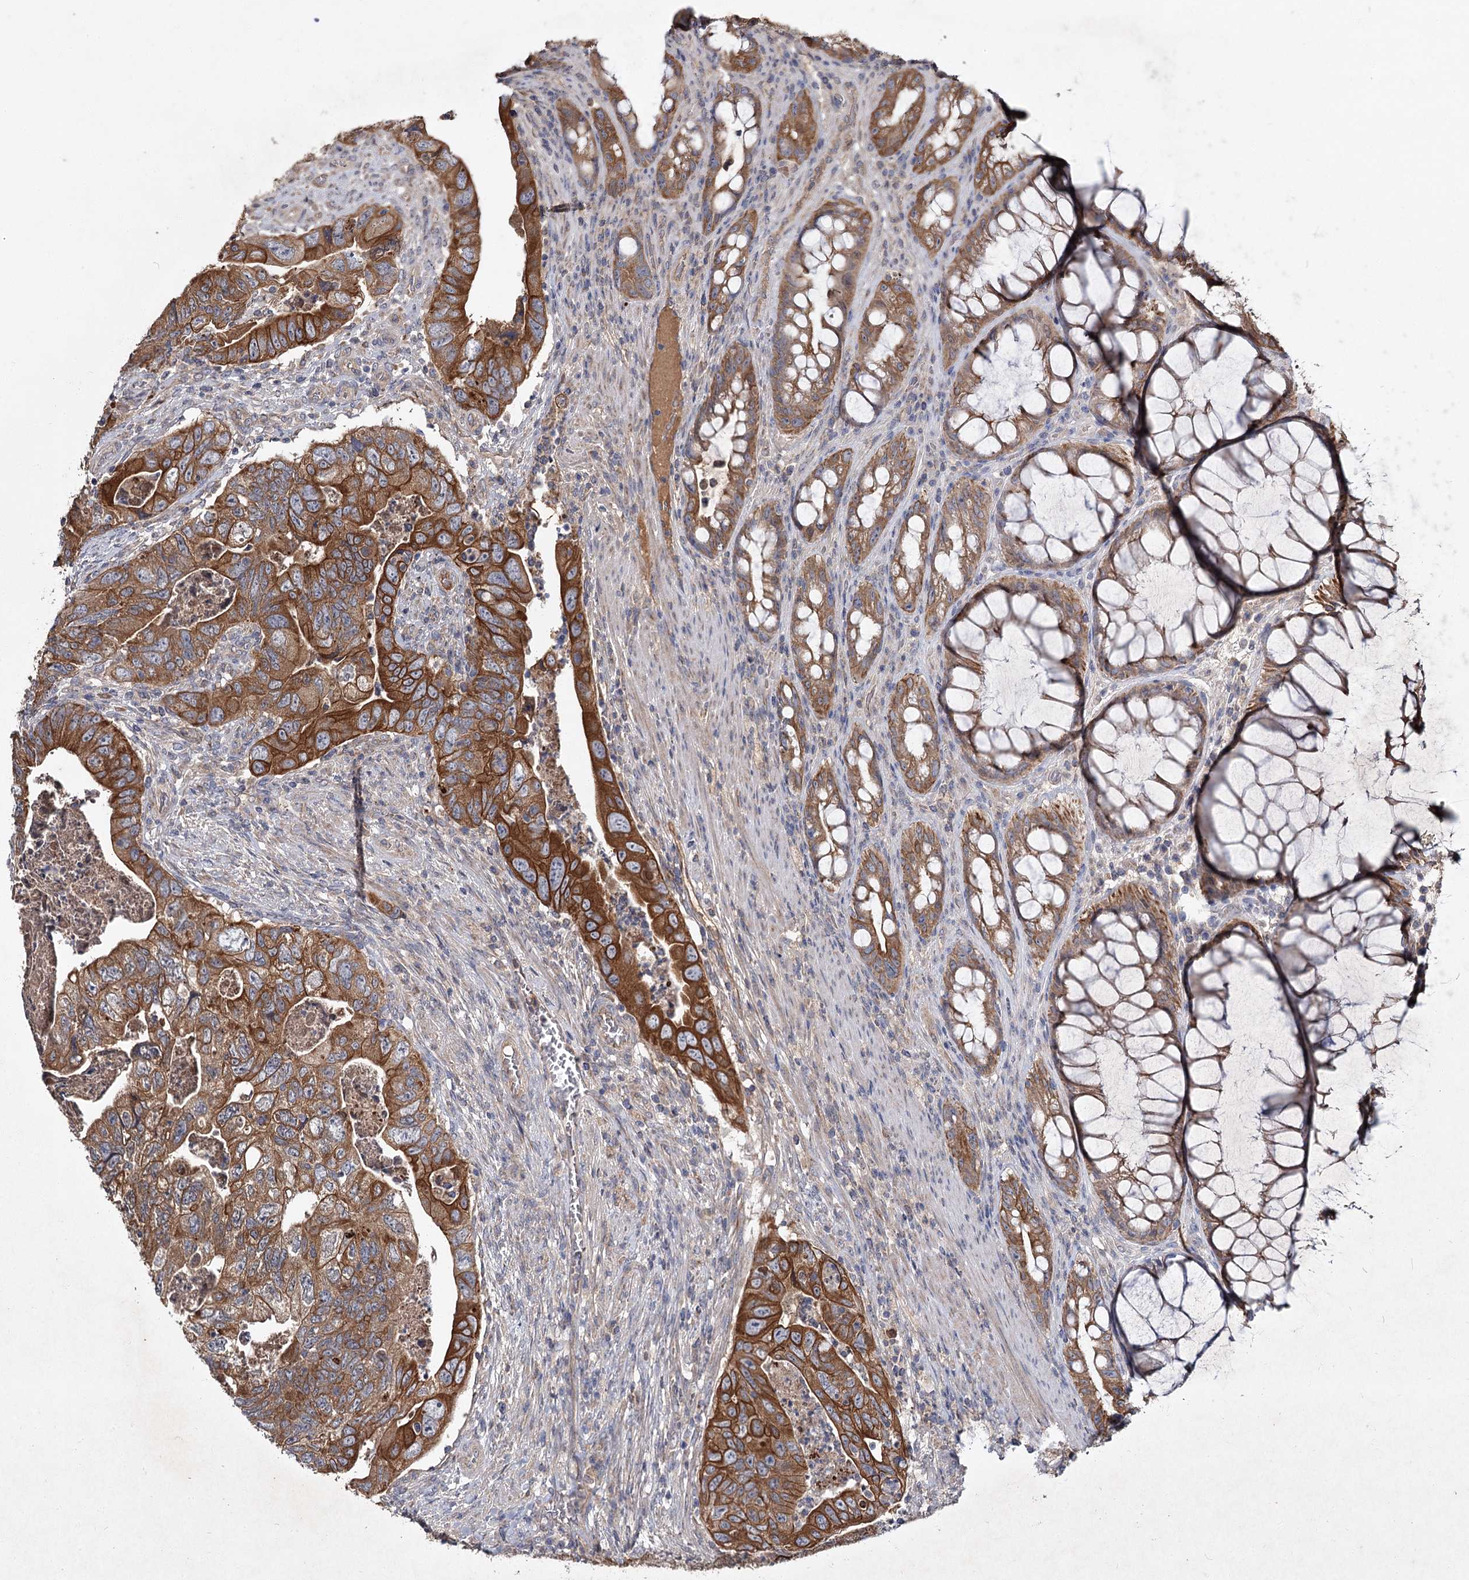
{"staining": {"intensity": "moderate", "quantity": ">75%", "location": "cytoplasmic/membranous"}, "tissue": "colorectal cancer", "cell_type": "Tumor cells", "image_type": "cancer", "snomed": [{"axis": "morphology", "description": "Adenocarcinoma, NOS"}, {"axis": "topography", "description": "Rectum"}], "caption": "This image displays immunohistochemistry (IHC) staining of human colorectal cancer, with medium moderate cytoplasmic/membranous staining in about >75% of tumor cells.", "gene": "MFN1", "patient": {"sex": "male", "age": 63}}